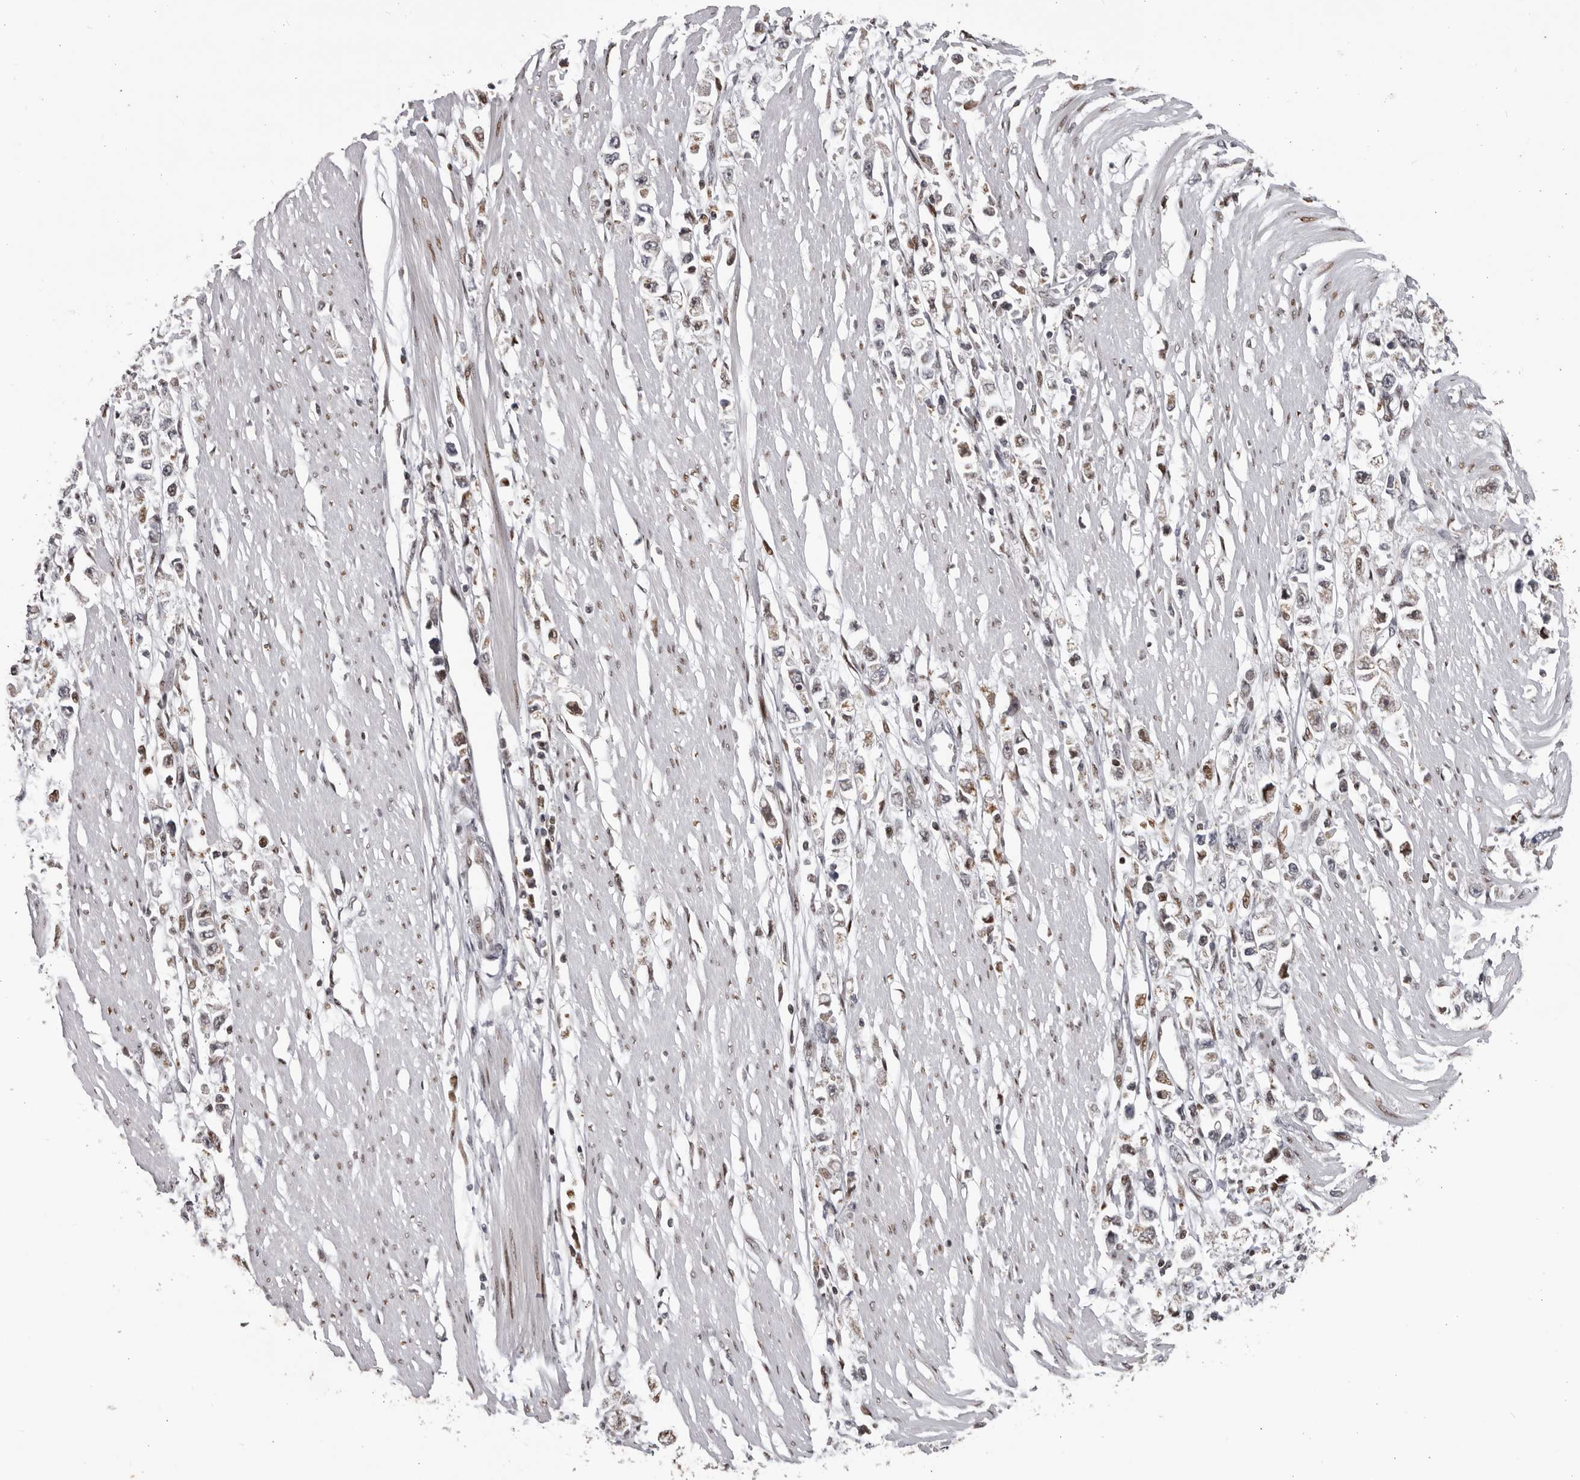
{"staining": {"intensity": "moderate", "quantity": "<25%", "location": "cytoplasmic/membranous,nuclear"}, "tissue": "stomach cancer", "cell_type": "Tumor cells", "image_type": "cancer", "snomed": [{"axis": "morphology", "description": "Adenocarcinoma, NOS"}, {"axis": "topography", "description": "Stomach"}], "caption": "A brown stain labels moderate cytoplasmic/membranous and nuclear staining of a protein in stomach adenocarcinoma tumor cells.", "gene": "C17orf99", "patient": {"sex": "female", "age": 59}}